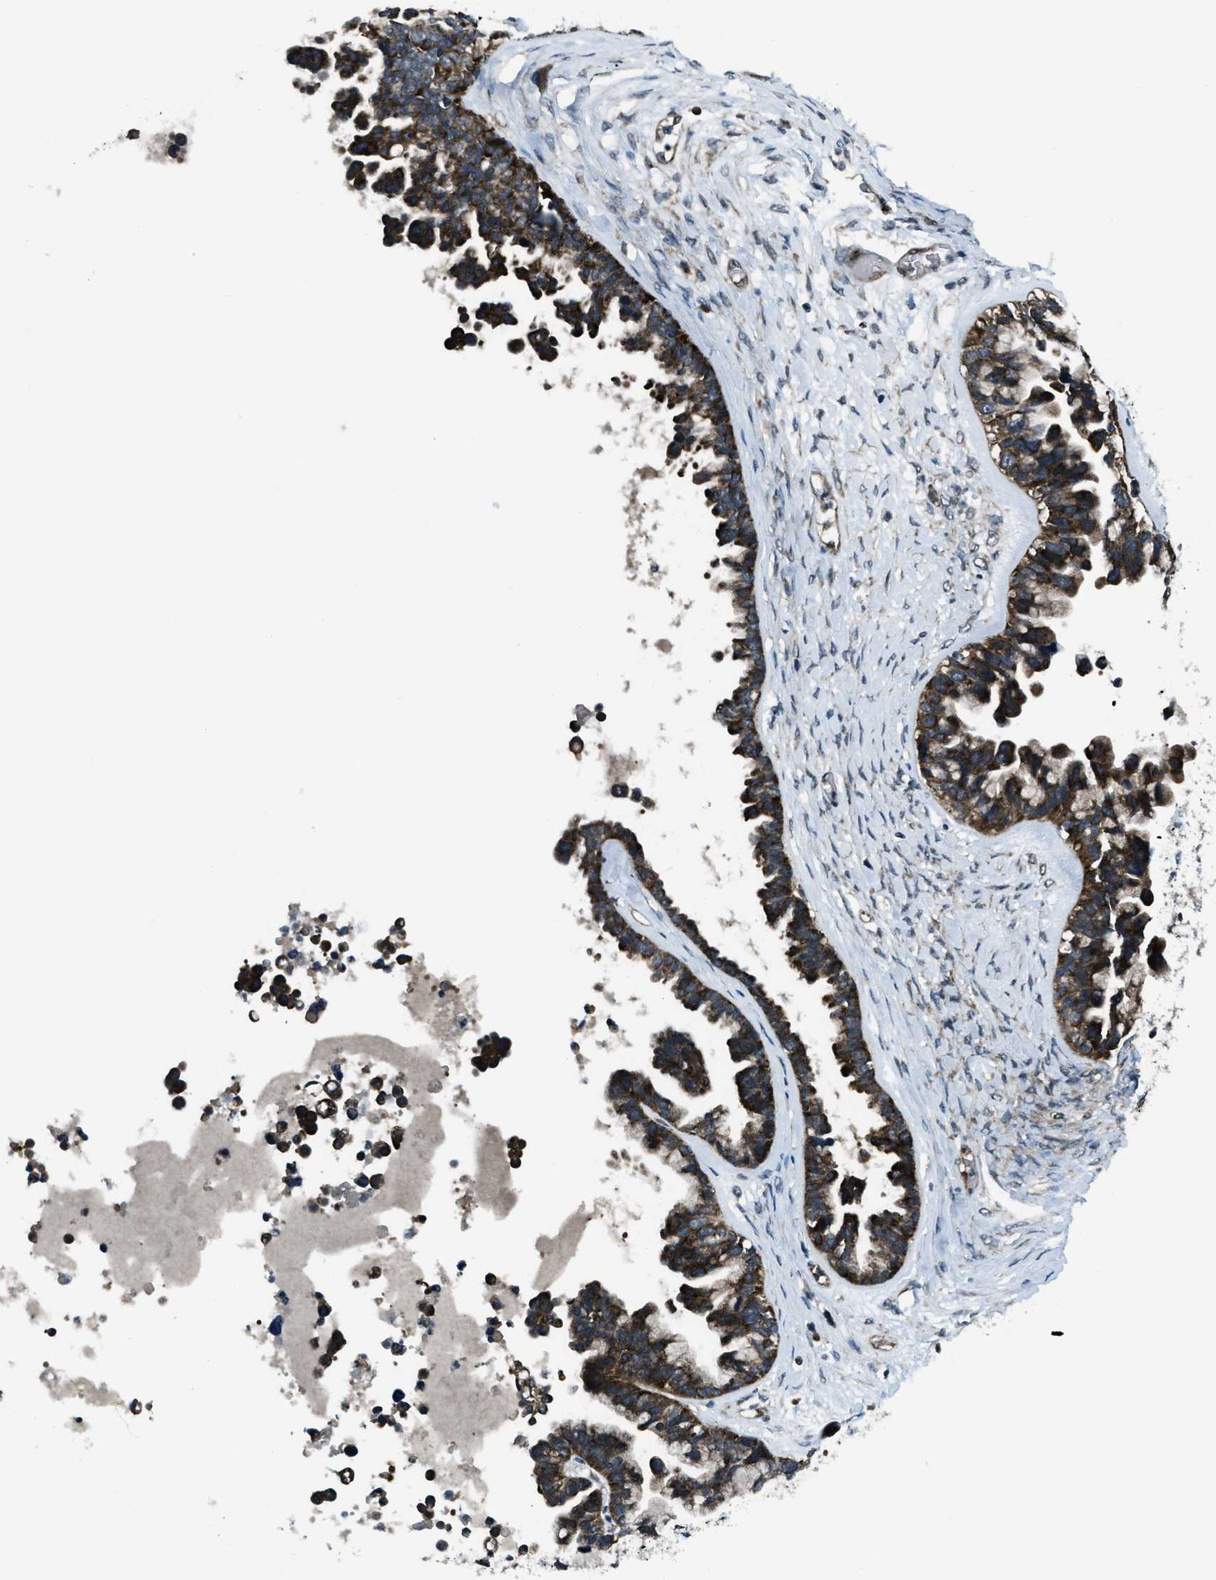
{"staining": {"intensity": "strong", "quantity": ">75%", "location": "cytoplasmic/membranous"}, "tissue": "ovarian cancer", "cell_type": "Tumor cells", "image_type": "cancer", "snomed": [{"axis": "morphology", "description": "Cystadenocarcinoma, serous, NOS"}, {"axis": "topography", "description": "Ovary"}], "caption": "Tumor cells exhibit strong cytoplasmic/membranous positivity in approximately >75% of cells in ovarian cancer (serous cystadenocarcinoma).", "gene": "ASAP2", "patient": {"sex": "female", "age": 56}}